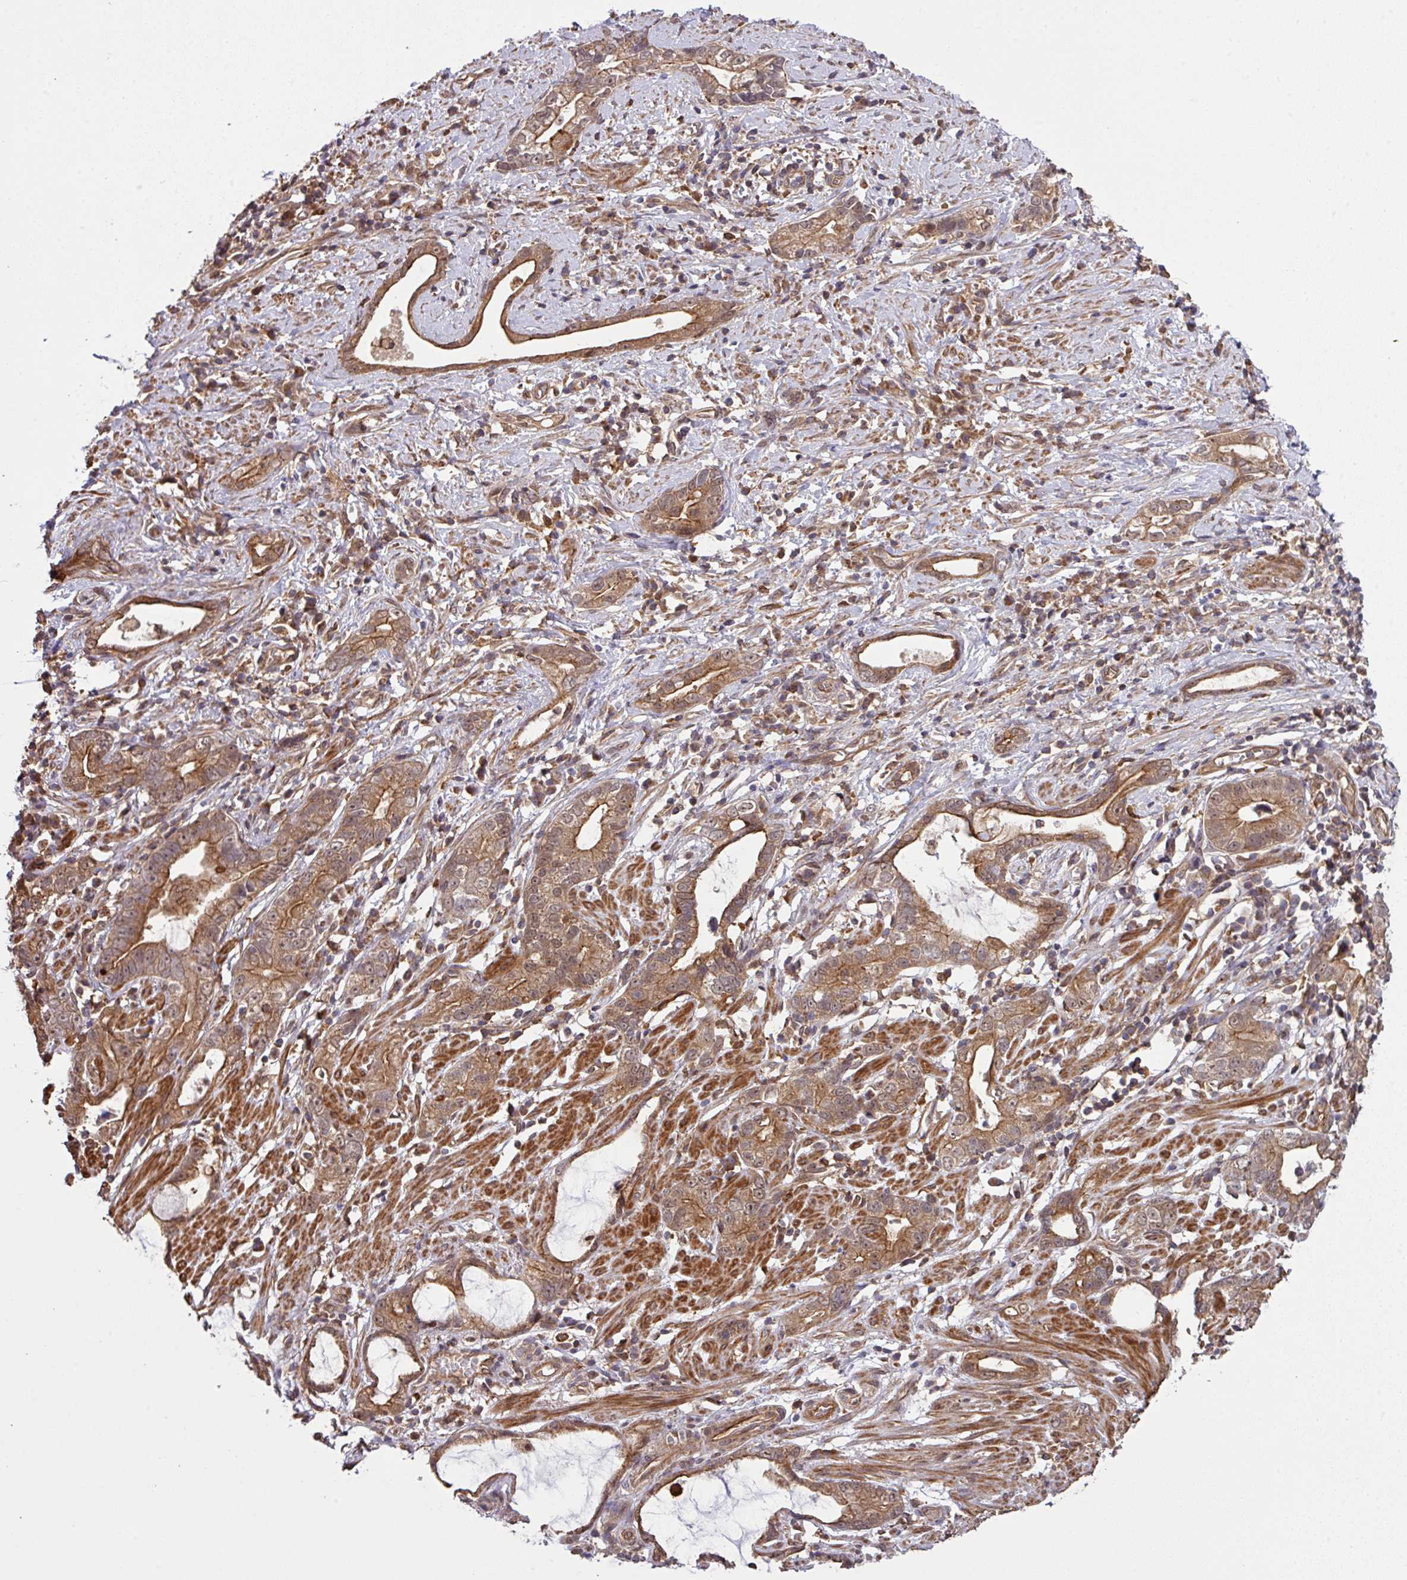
{"staining": {"intensity": "moderate", "quantity": ">75%", "location": "cytoplasmic/membranous"}, "tissue": "stomach cancer", "cell_type": "Tumor cells", "image_type": "cancer", "snomed": [{"axis": "morphology", "description": "Adenocarcinoma, NOS"}, {"axis": "topography", "description": "Stomach"}], "caption": "A medium amount of moderate cytoplasmic/membranous positivity is seen in approximately >75% of tumor cells in stomach adenocarcinoma tissue.", "gene": "ARPIN", "patient": {"sex": "male", "age": 55}}